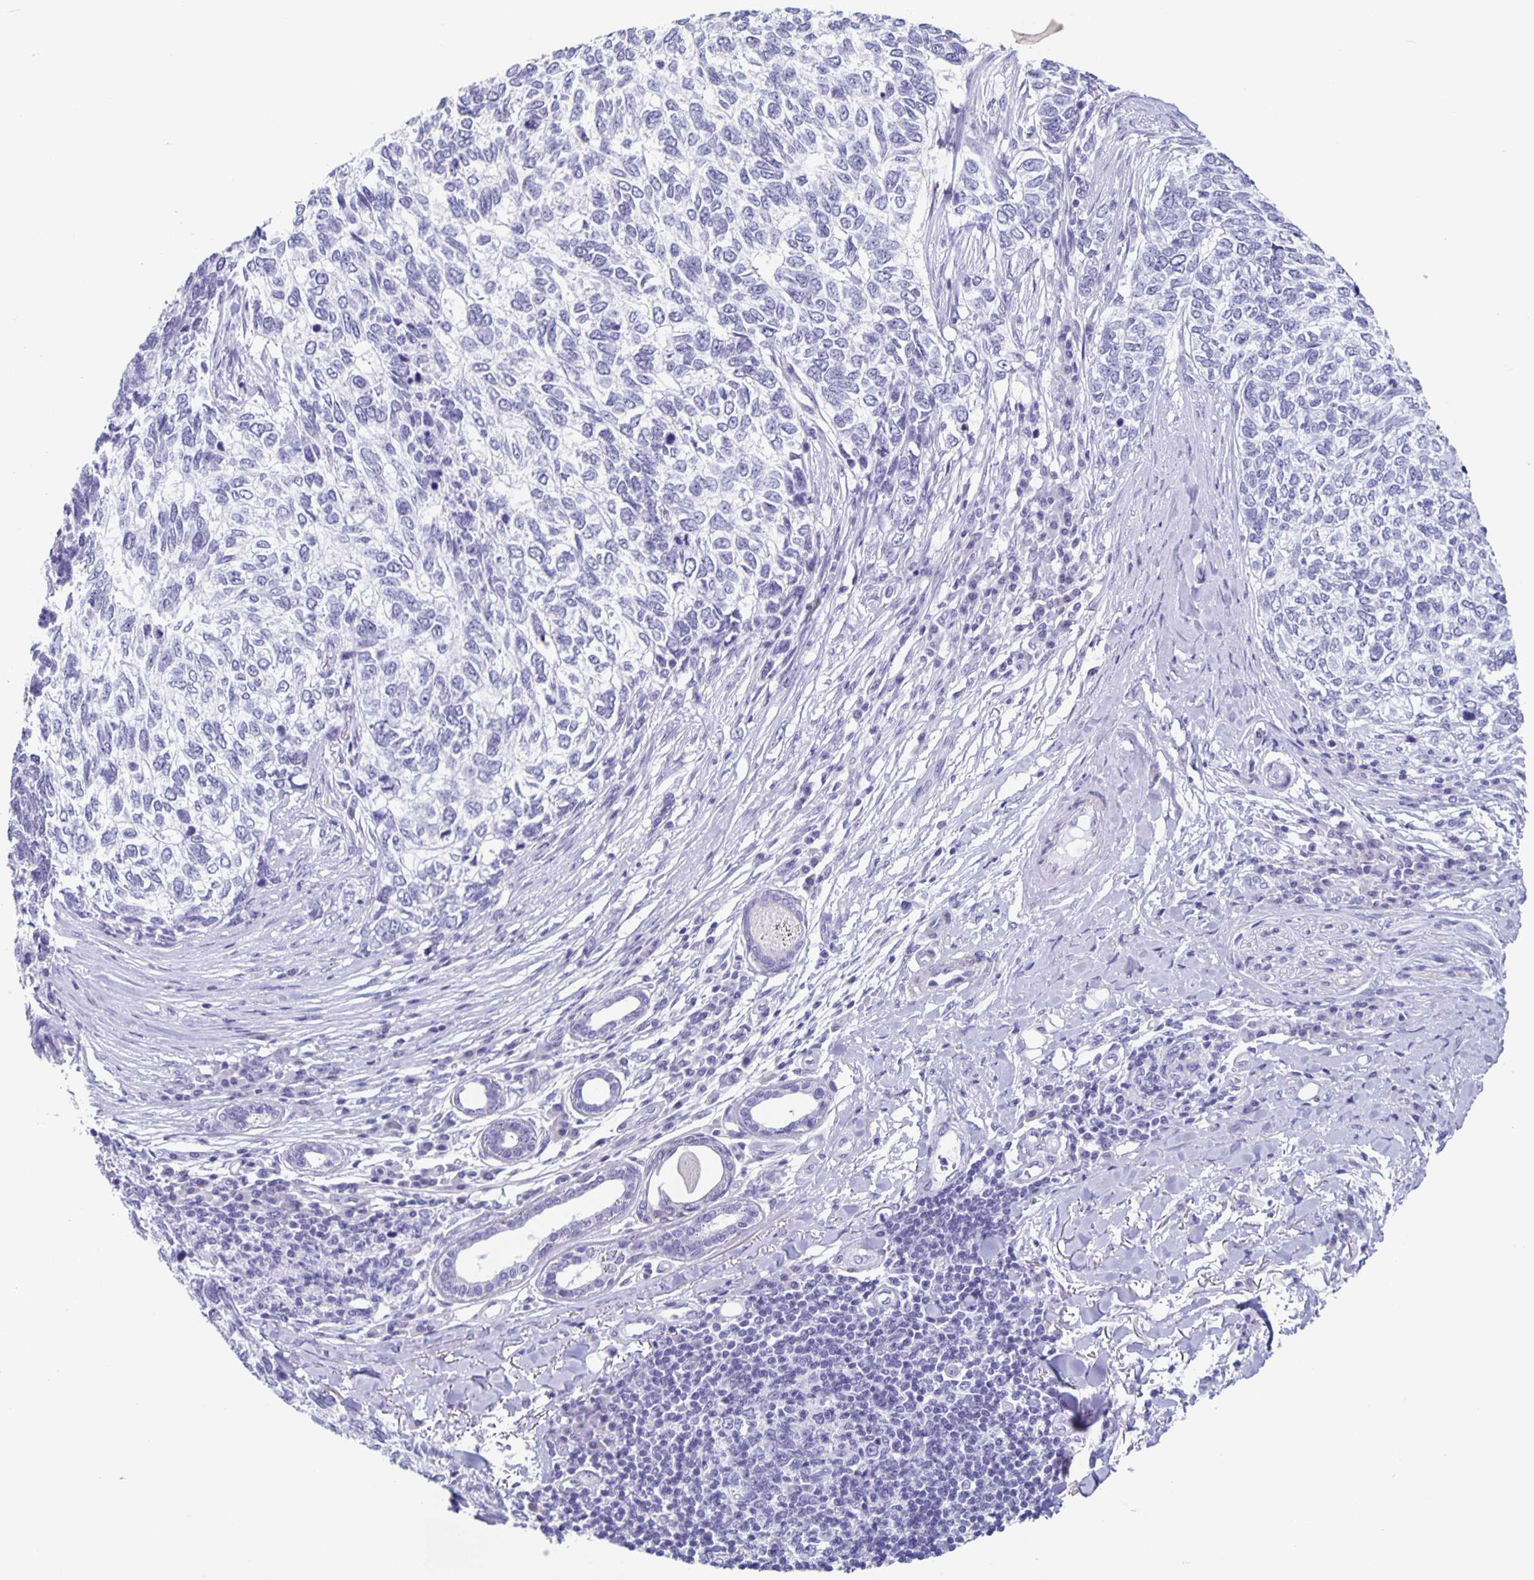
{"staining": {"intensity": "negative", "quantity": "none", "location": "none"}, "tissue": "skin cancer", "cell_type": "Tumor cells", "image_type": "cancer", "snomed": [{"axis": "morphology", "description": "Basal cell carcinoma"}, {"axis": "topography", "description": "Skin"}], "caption": "A high-resolution histopathology image shows IHC staining of basal cell carcinoma (skin), which reveals no significant staining in tumor cells.", "gene": "TPPP", "patient": {"sex": "female", "age": 65}}